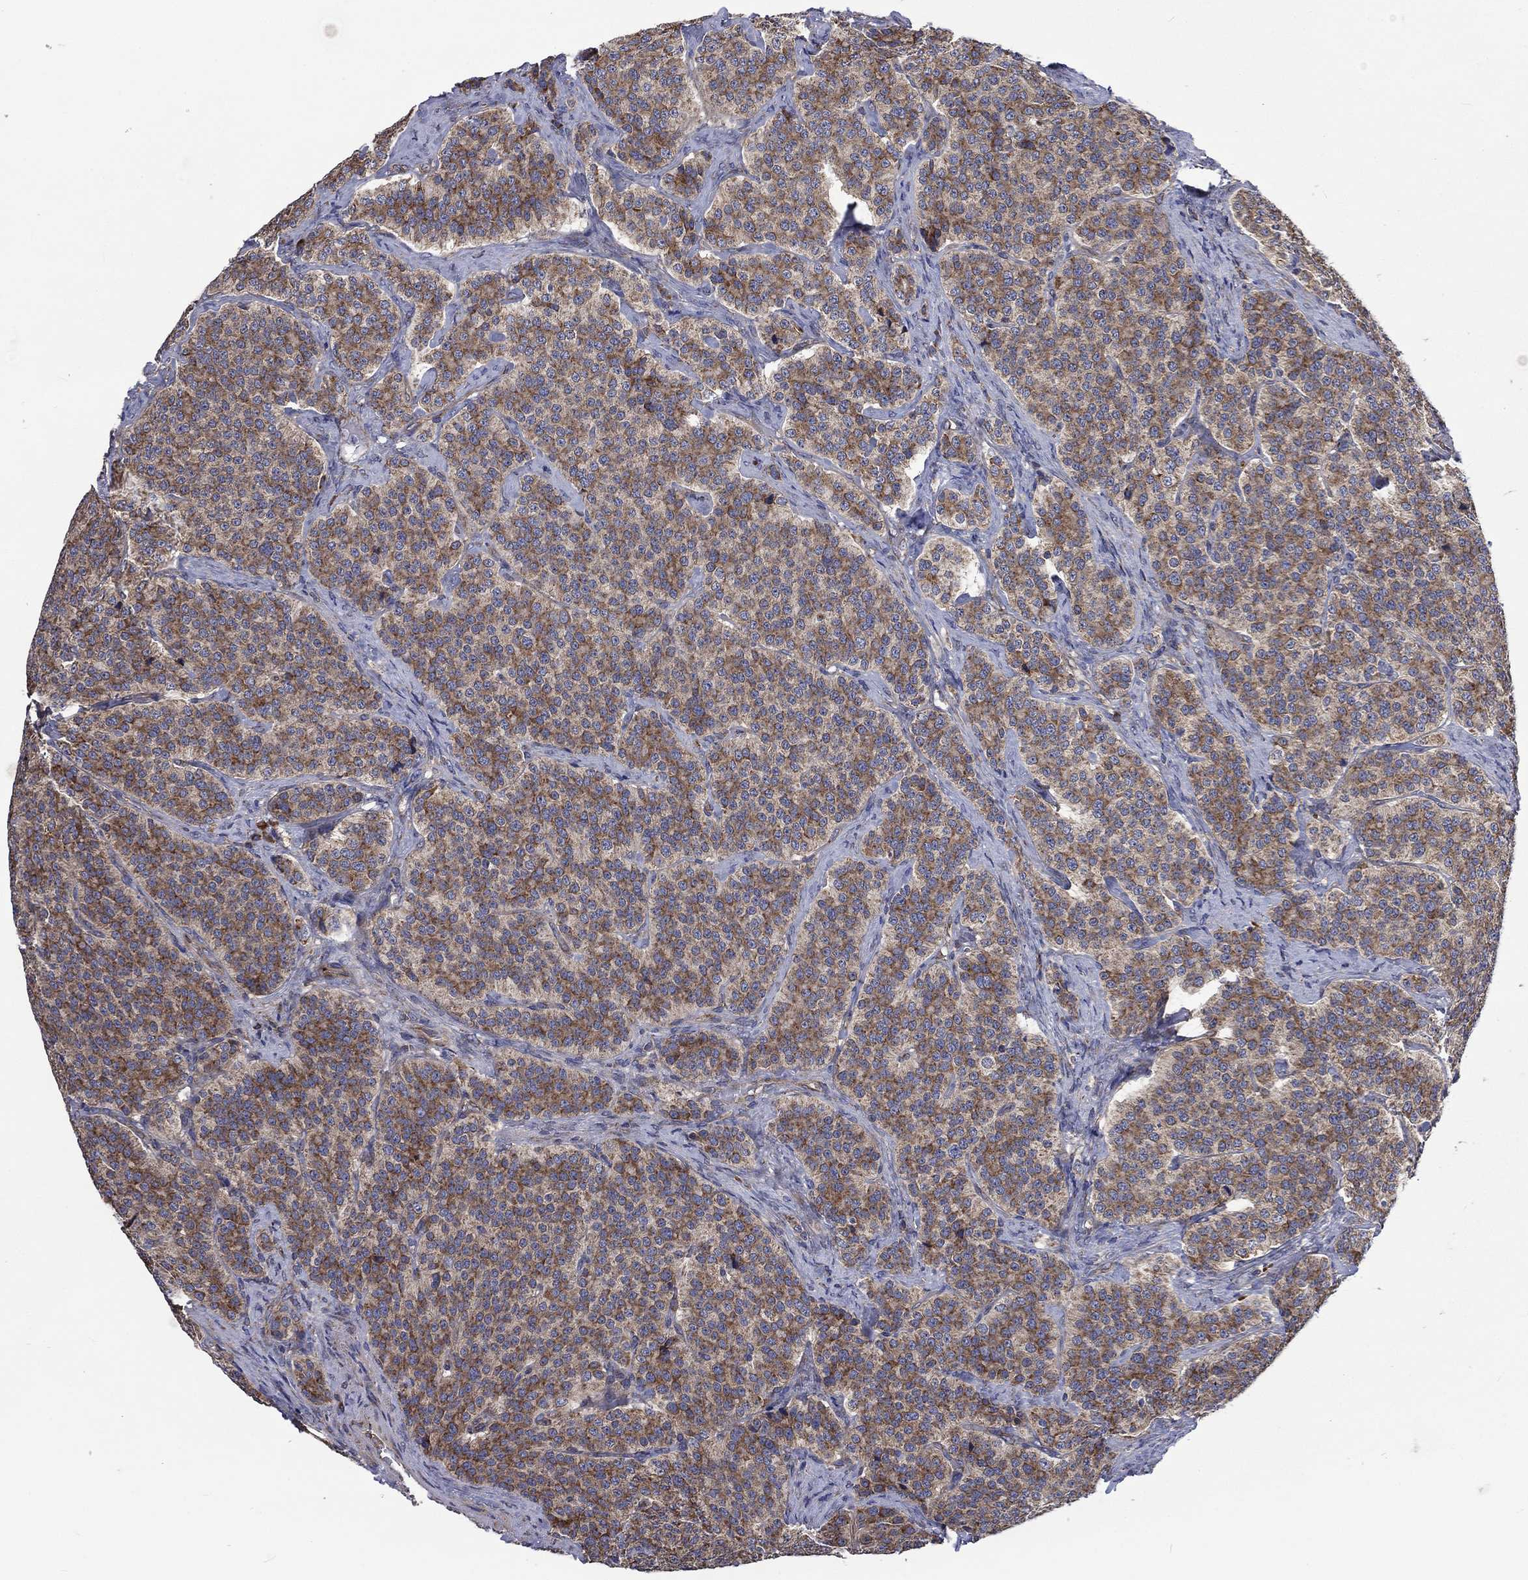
{"staining": {"intensity": "moderate", "quantity": "25%-75%", "location": "cytoplasmic/membranous"}, "tissue": "carcinoid", "cell_type": "Tumor cells", "image_type": "cancer", "snomed": [{"axis": "morphology", "description": "Carcinoid, malignant, NOS"}, {"axis": "topography", "description": "Small intestine"}], "caption": "Approximately 25%-75% of tumor cells in human carcinoid exhibit moderate cytoplasmic/membranous protein expression as visualized by brown immunohistochemical staining.", "gene": "RPLP0", "patient": {"sex": "female", "age": 58}}